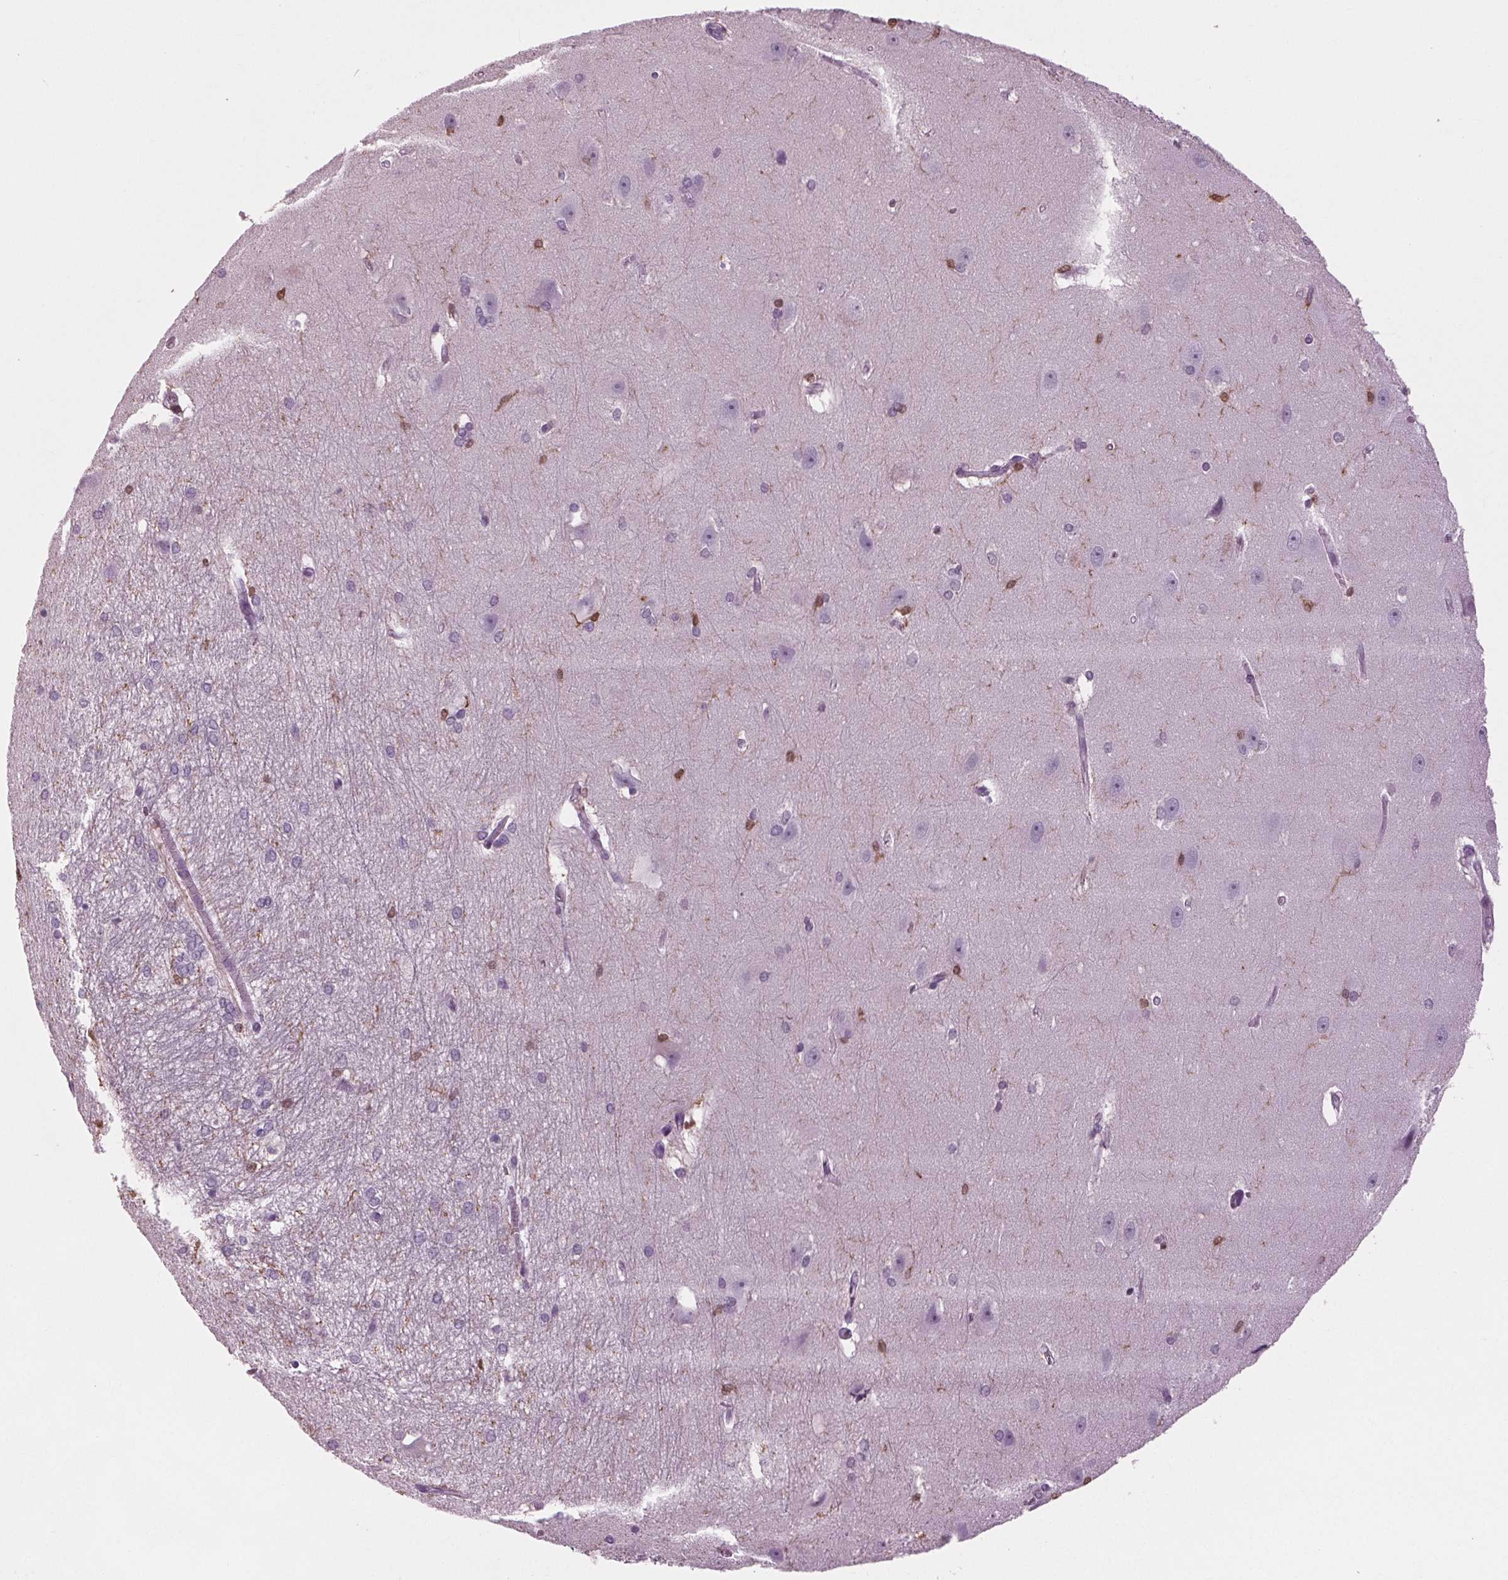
{"staining": {"intensity": "weak", "quantity": "<25%", "location": "cytoplasmic/membranous"}, "tissue": "hippocampus", "cell_type": "Glial cells", "image_type": "normal", "snomed": [{"axis": "morphology", "description": "Normal tissue, NOS"}, {"axis": "topography", "description": "Cerebral cortex"}, {"axis": "topography", "description": "Hippocampus"}], "caption": "Immunohistochemistry micrograph of unremarkable hippocampus: human hippocampus stained with DAB demonstrates no significant protein positivity in glial cells.", "gene": "BTLA", "patient": {"sex": "female", "age": 19}}